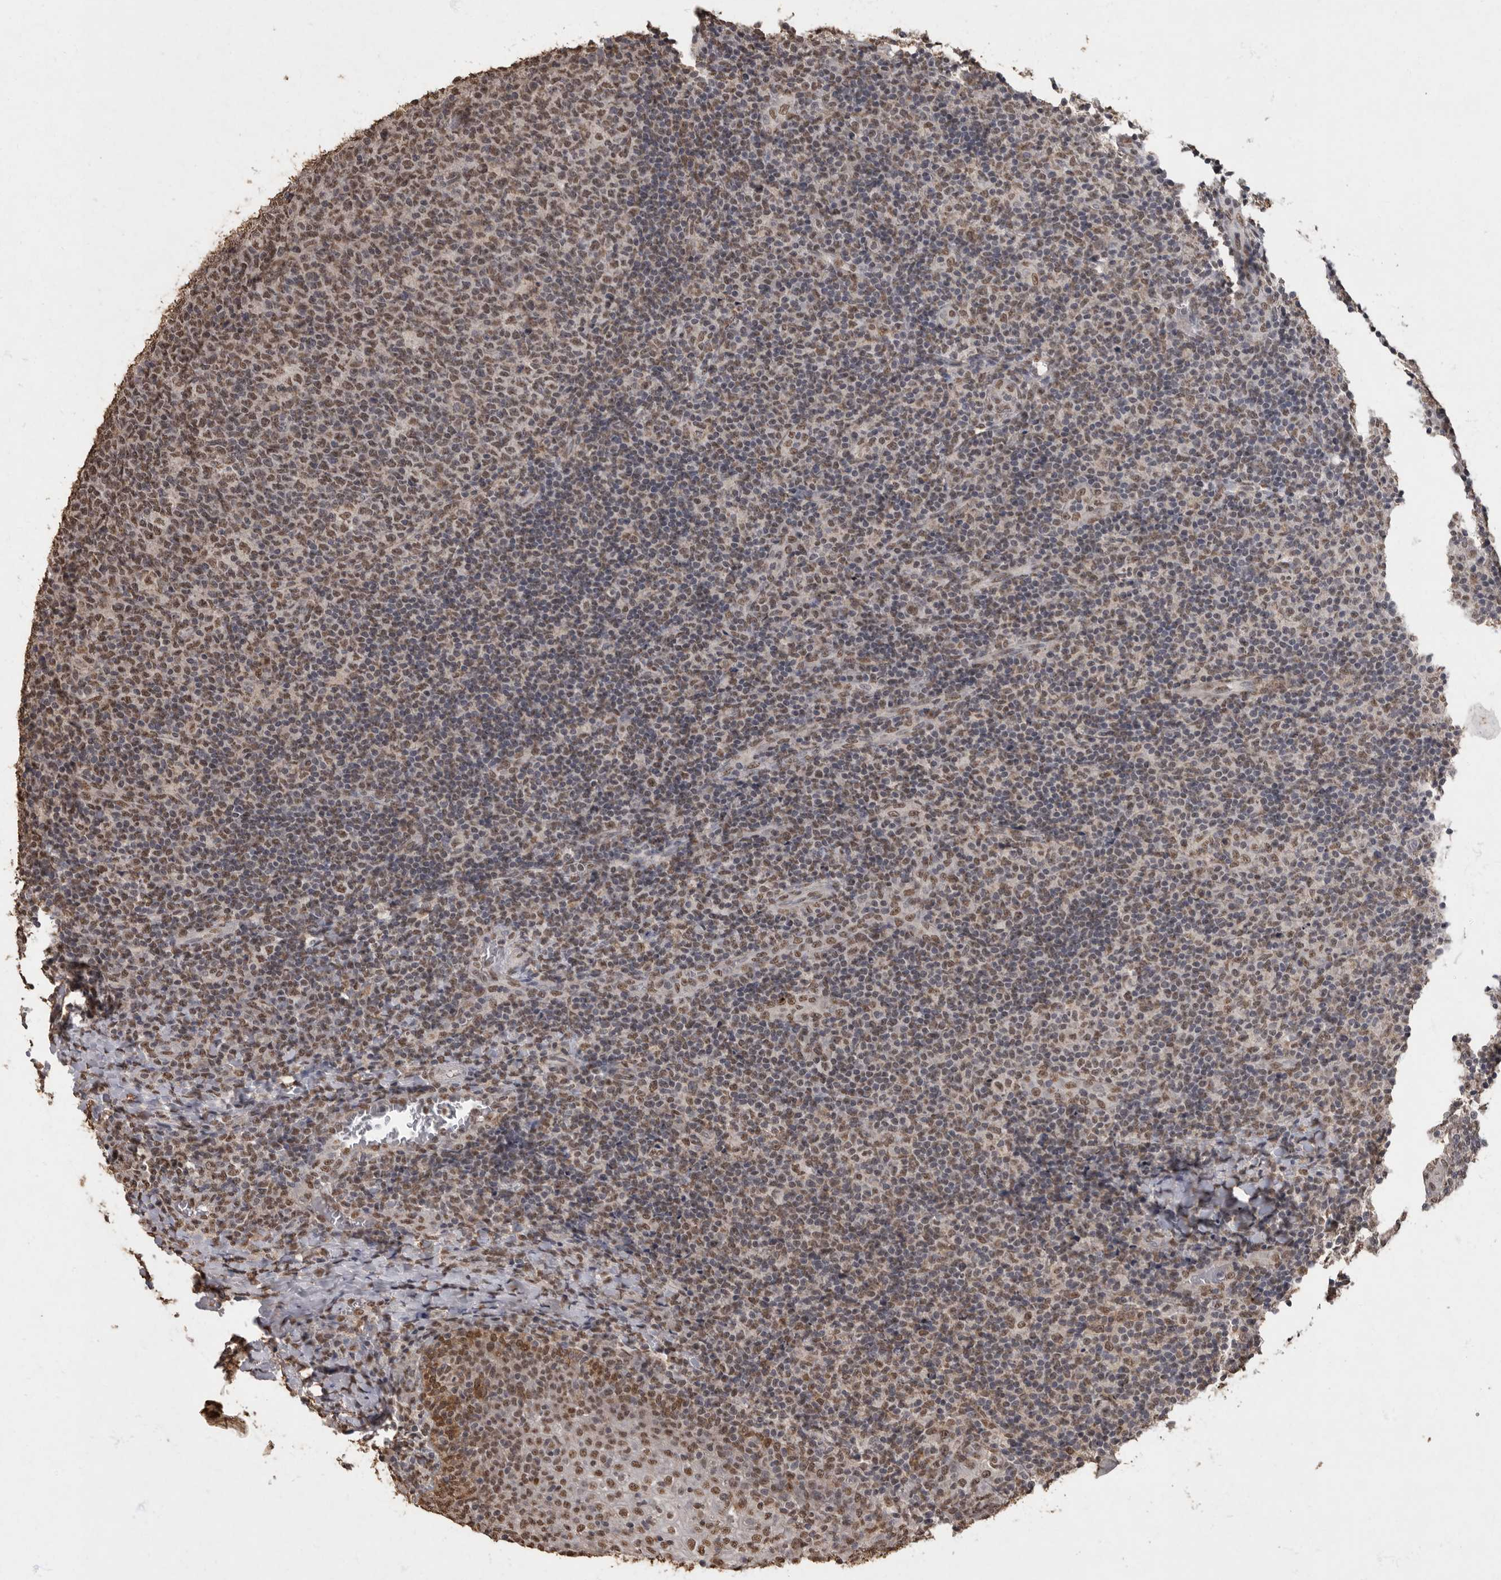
{"staining": {"intensity": "moderate", "quantity": ">75%", "location": "nuclear"}, "tissue": "tonsil", "cell_type": "Germinal center cells", "image_type": "normal", "snomed": [{"axis": "morphology", "description": "Normal tissue, NOS"}, {"axis": "topography", "description": "Tonsil"}], "caption": "Tonsil stained for a protein reveals moderate nuclear positivity in germinal center cells. The staining was performed using DAB (3,3'-diaminobenzidine) to visualize the protein expression in brown, while the nuclei were stained in blue with hematoxylin (Magnification: 20x).", "gene": "NBL1", "patient": {"sex": "female", "age": 19}}